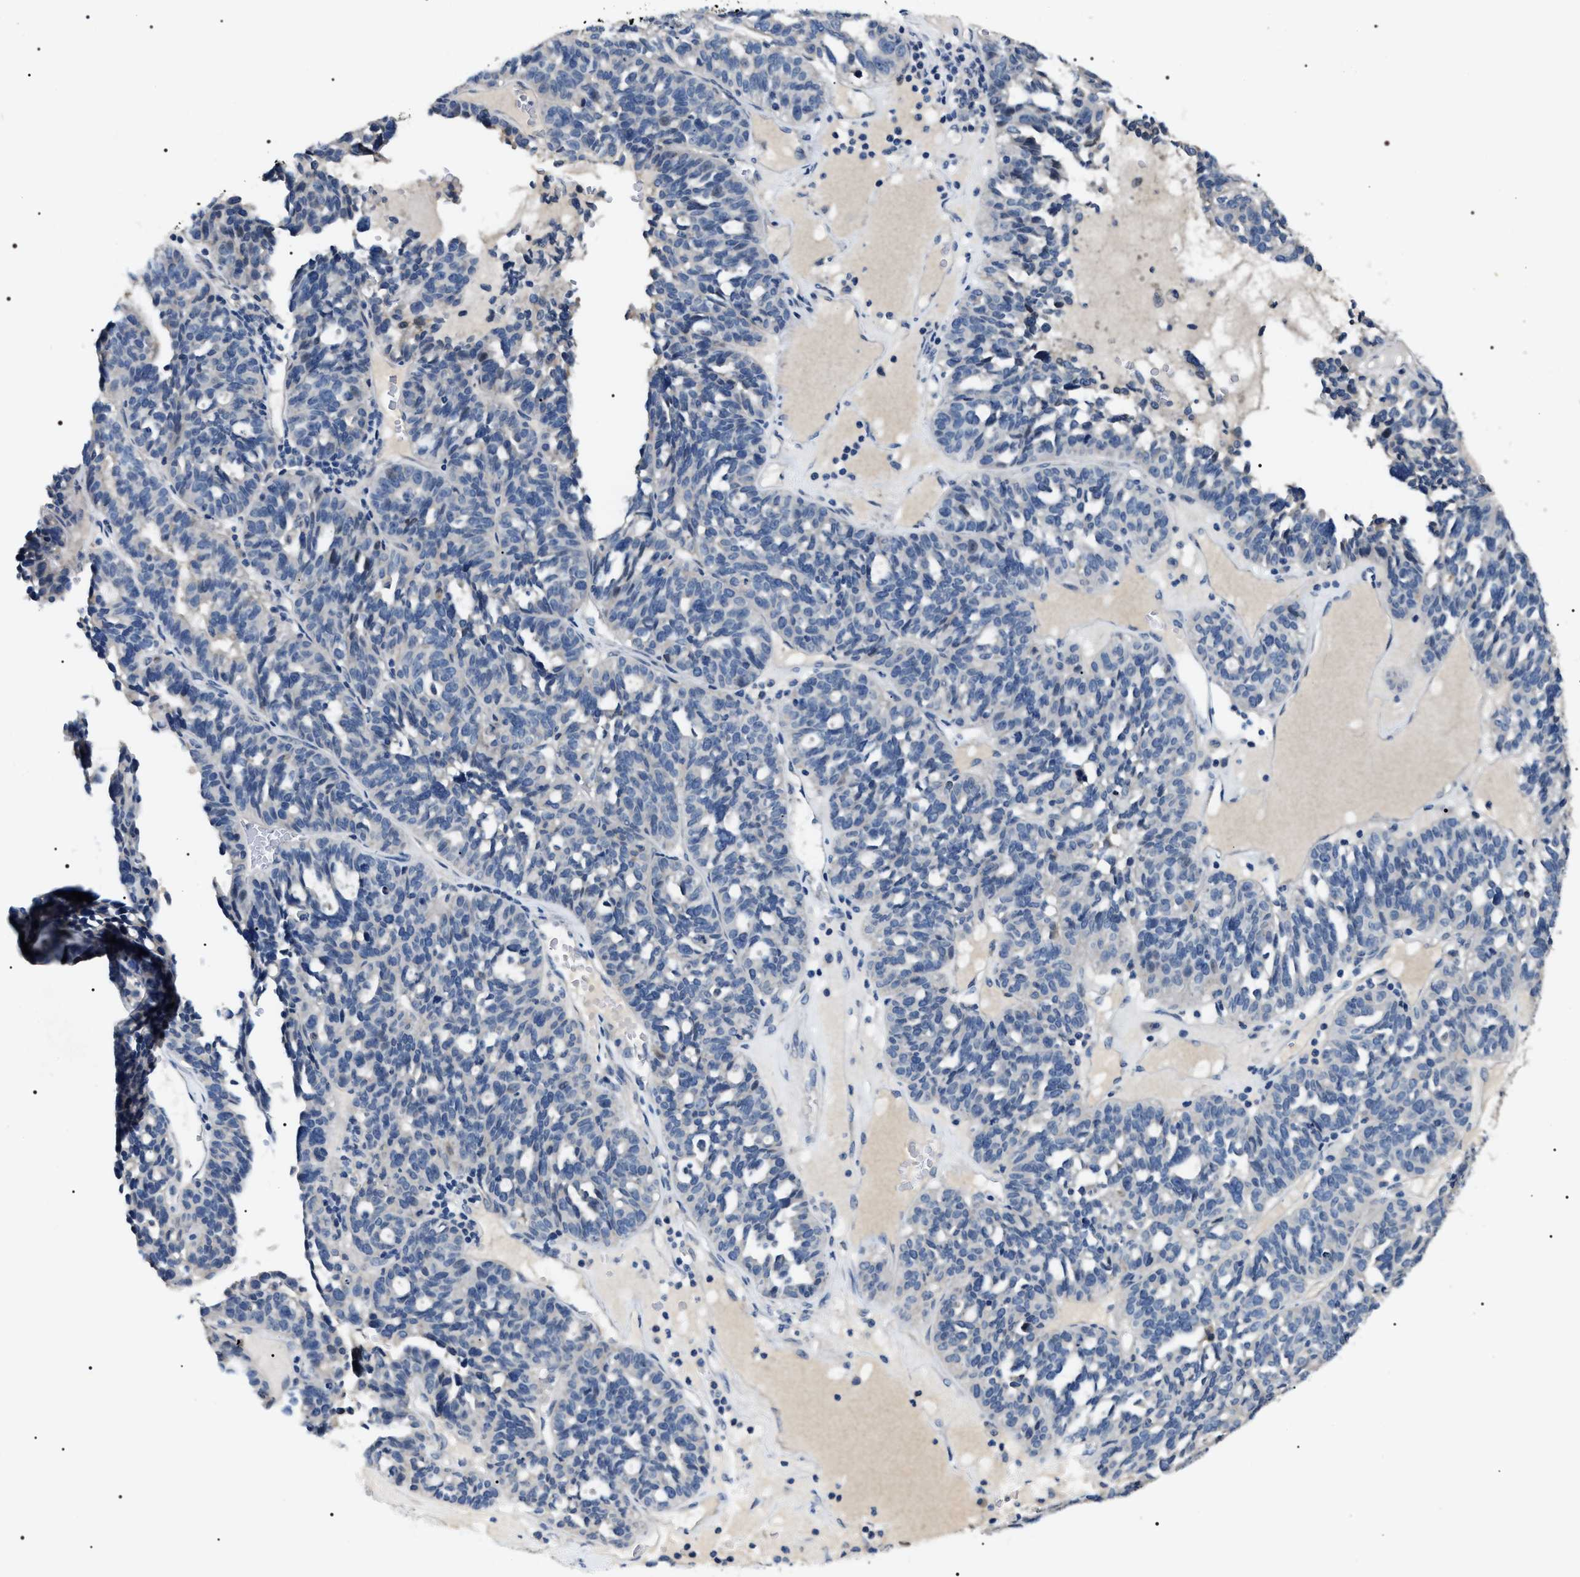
{"staining": {"intensity": "negative", "quantity": "none", "location": "none"}, "tissue": "ovarian cancer", "cell_type": "Tumor cells", "image_type": "cancer", "snomed": [{"axis": "morphology", "description": "Cystadenocarcinoma, serous, NOS"}, {"axis": "topography", "description": "Ovary"}], "caption": "IHC photomicrograph of ovarian cancer stained for a protein (brown), which demonstrates no positivity in tumor cells.", "gene": "IFT81", "patient": {"sex": "female", "age": 59}}